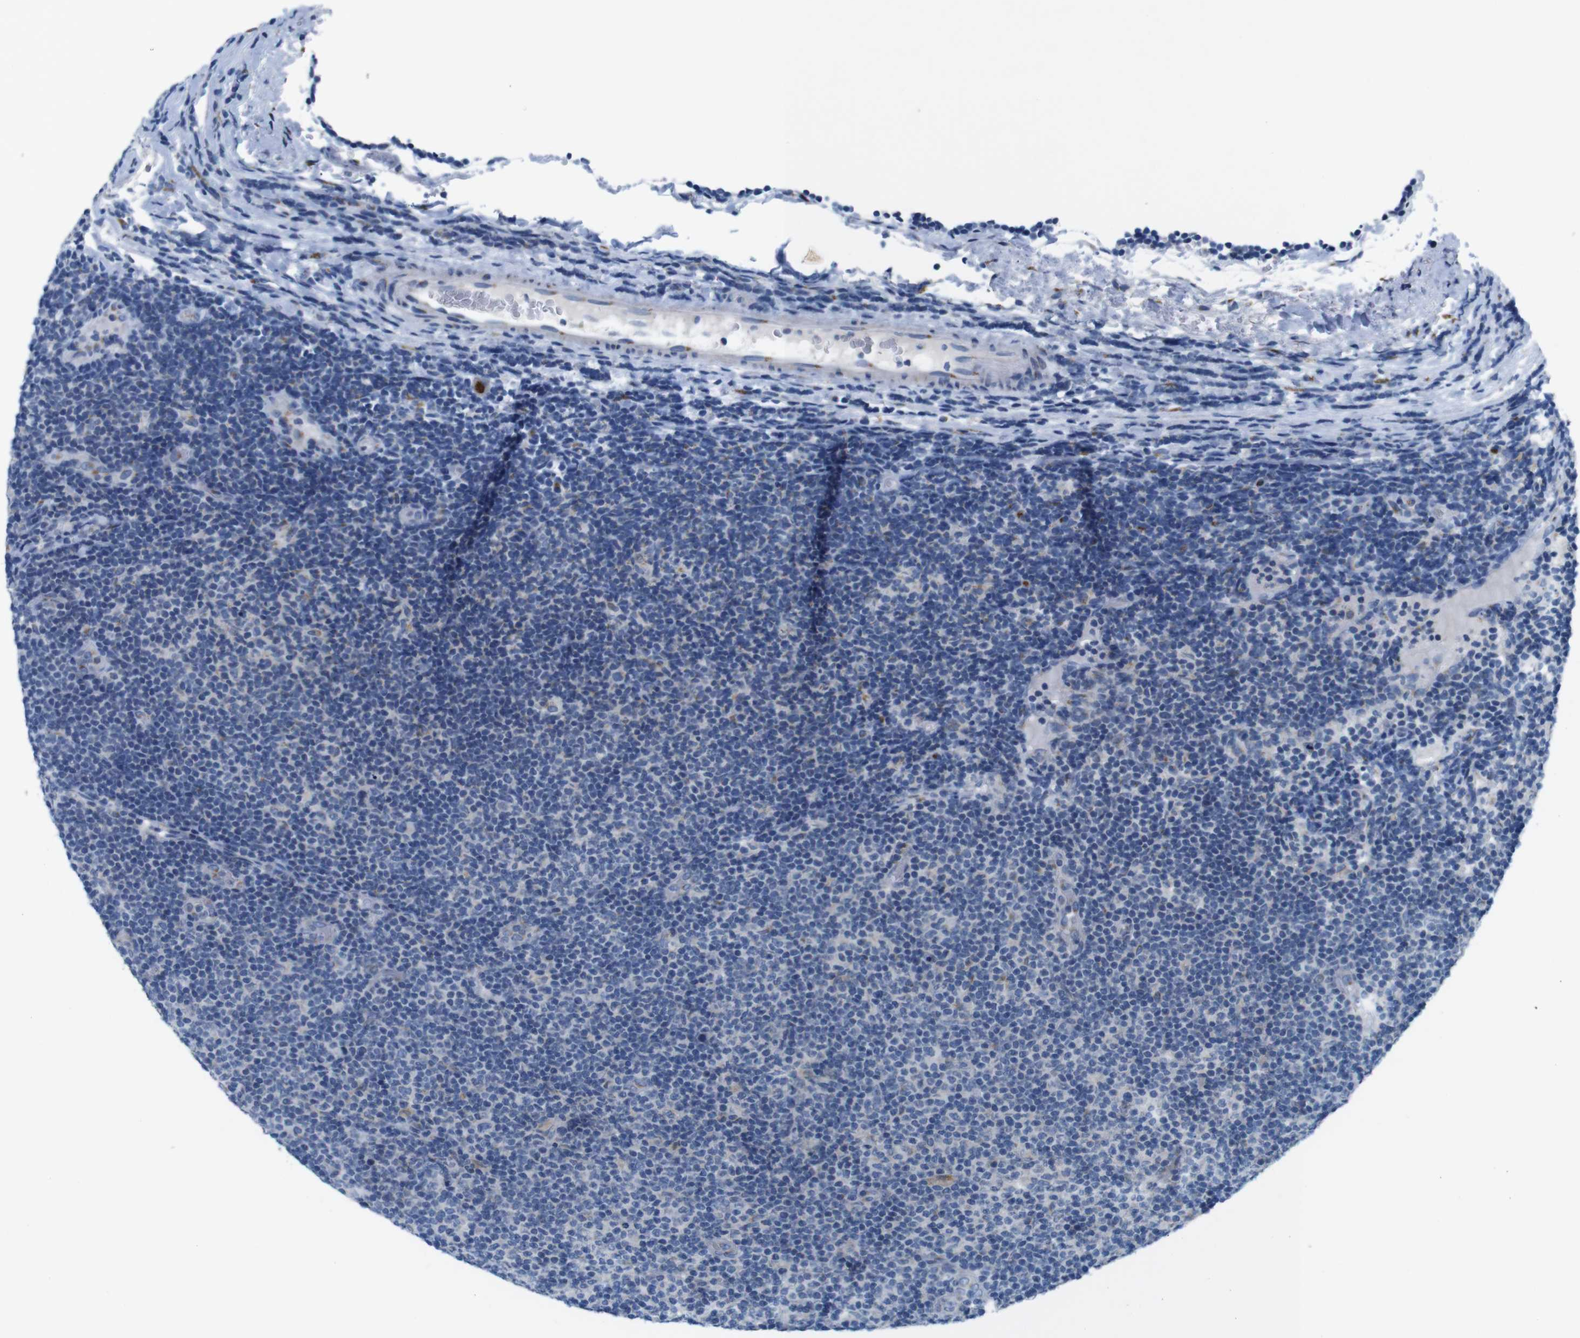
{"staining": {"intensity": "negative", "quantity": "none", "location": "none"}, "tissue": "lymphoma", "cell_type": "Tumor cells", "image_type": "cancer", "snomed": [{"axis": "morphology", "description": "Malignant lymphoma, non-Hodgkin's type, Low grade"}, {"axis": "topography", "description": "Lymph node"}], "caption": "DAB immunohistochemical staining of human lymphoma shows no significant staining in tumor cells.", "gene": "GOLGA2", "patient": {"sex": "male", "age": 83}}